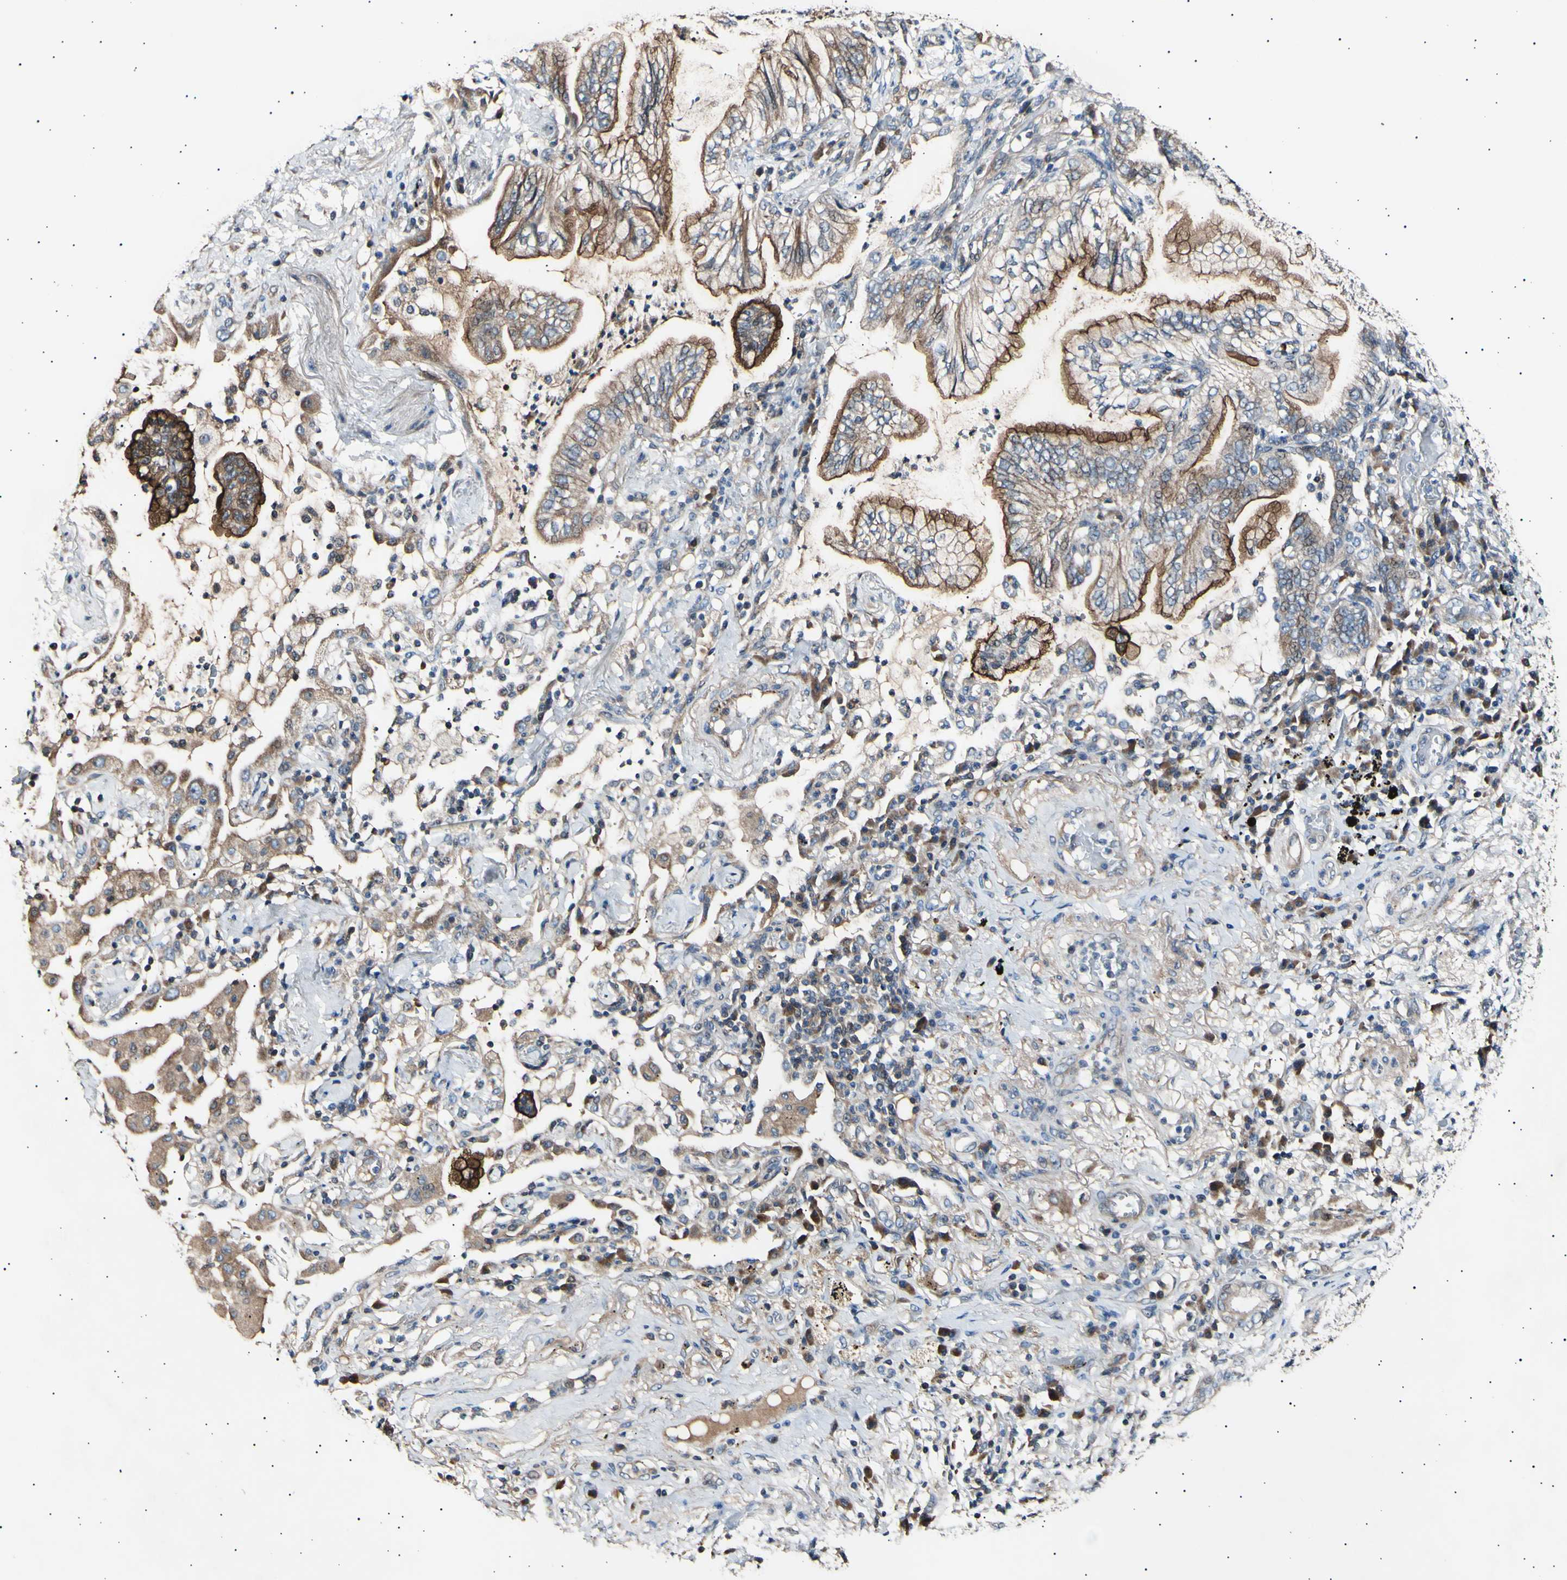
{"staining": {"intensity": "moderate", "quantity": ">75%", "location": "cytoplasmic/membranous"}, "tissue": "lung cancer", "cell_type": "Tumor cells", "image_type": "cancer", "snomed": [{"axis": "morphology", "description": "Normal tissue, NOS"}, {"axis": "morphology", "description": "Adenocarcinoma, NOS"}, {"axis": "topography", "description": "Bronchus"}, {"axis": "topography", "description": "Lung"}], "caption": "Protein analysis of lung cancer tissue reveals moderate cytoplasmic/membranous positivity in about >75% of tumor cells.", "gene": "ITGA6", "patient": {"sex": "female", "age": 70}}